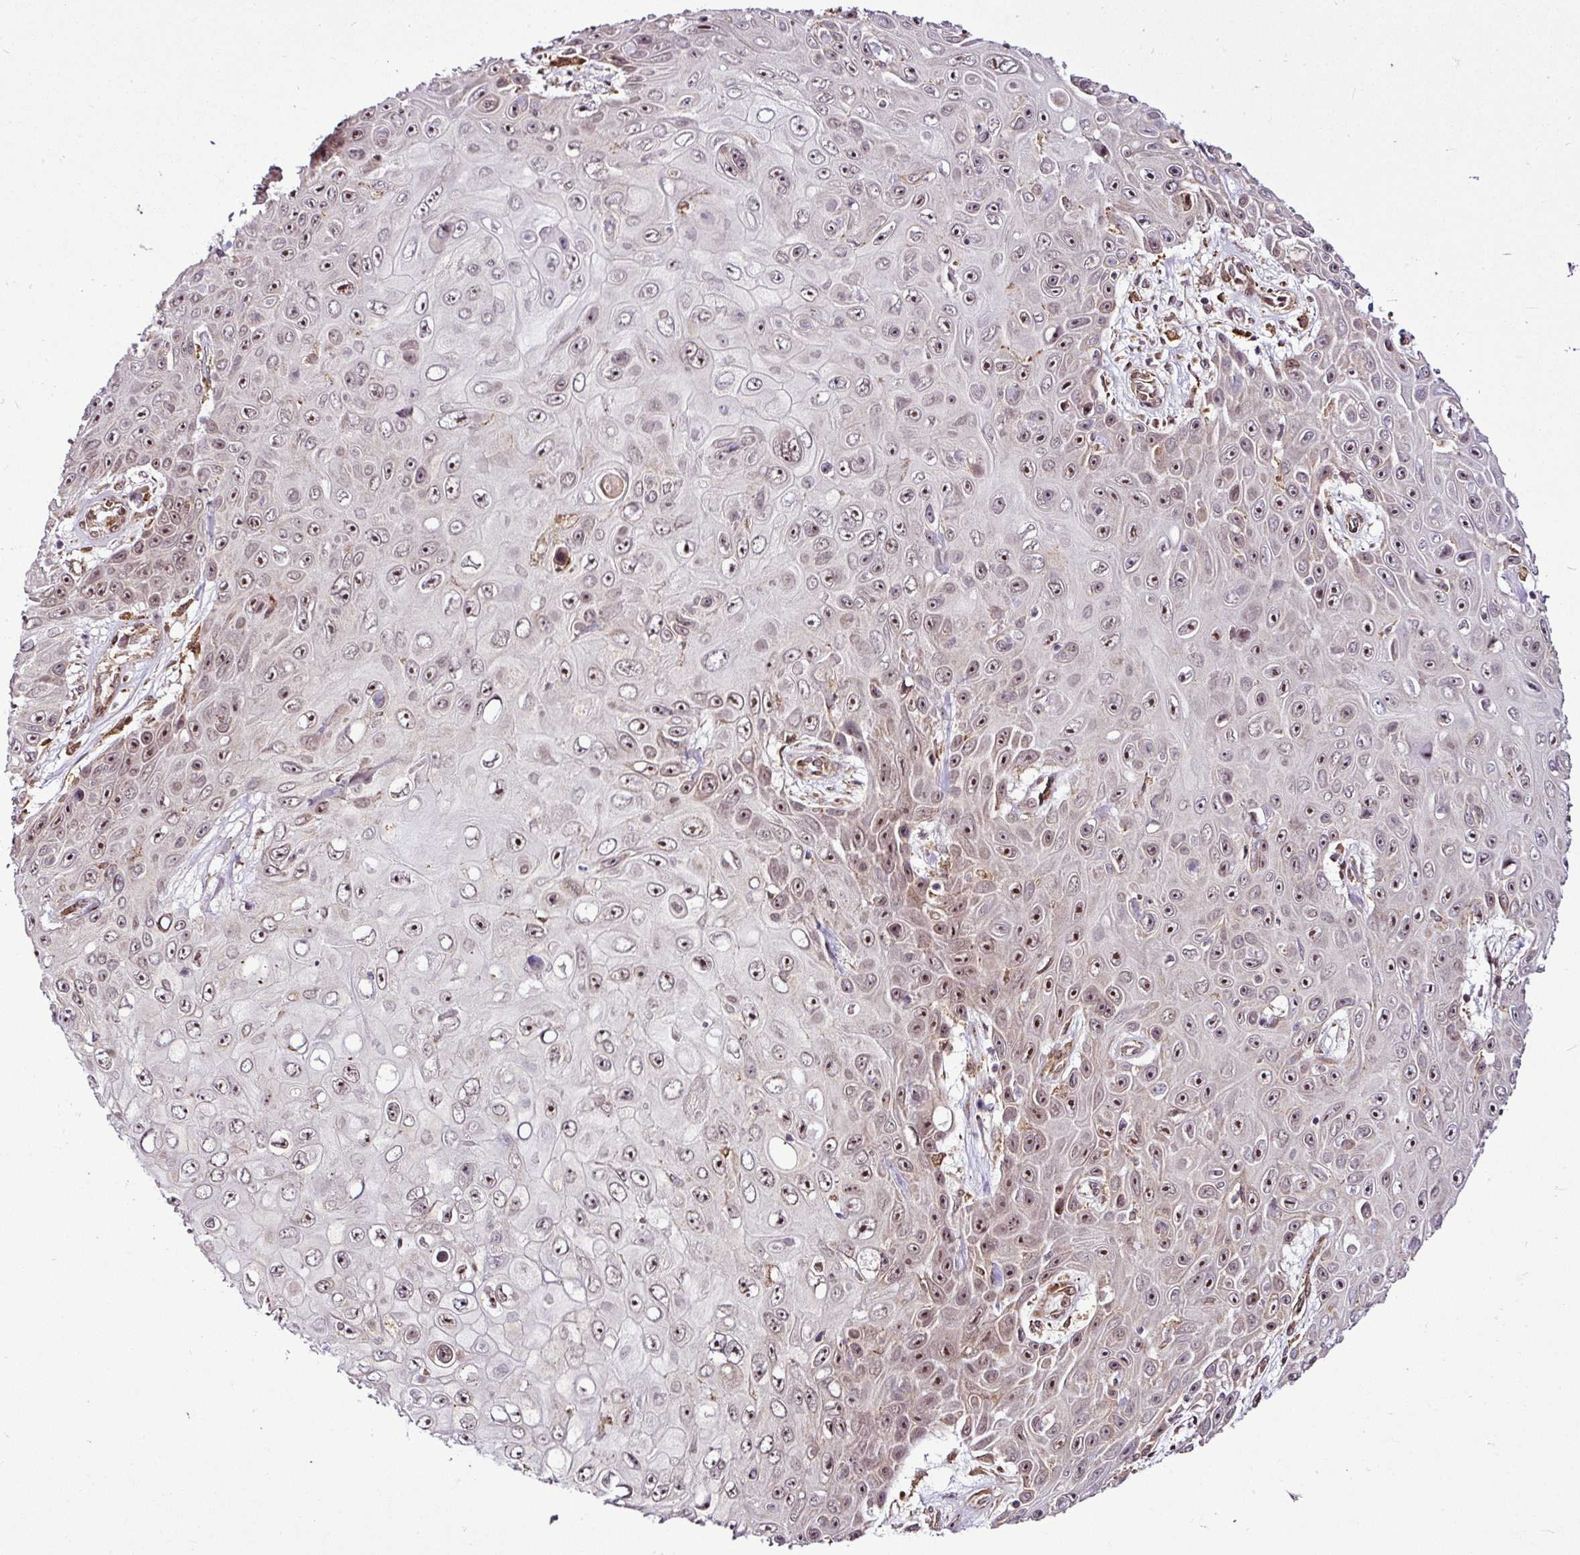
{"staining": {"intensity": "moderate", "quantity": ">75%", "location": "nuclear"}, "tissue": "skin cancer", "cell_type": "Tumor cells", "image_type": "cancer", "snomed": [{"axis": "morphology", "description": "Squamous cell carcinoma, NOS"}, {"axis": "topography", "description": "Skin"}], "caption": "Immunohistochemical staining of human skin squamous cell carcinoma shows medium levels of moderate nuclear protein staining in approximately >75% of tumor cells.", "gene": "FAM153A", "patient": {"sex": "male", "age": 82}}